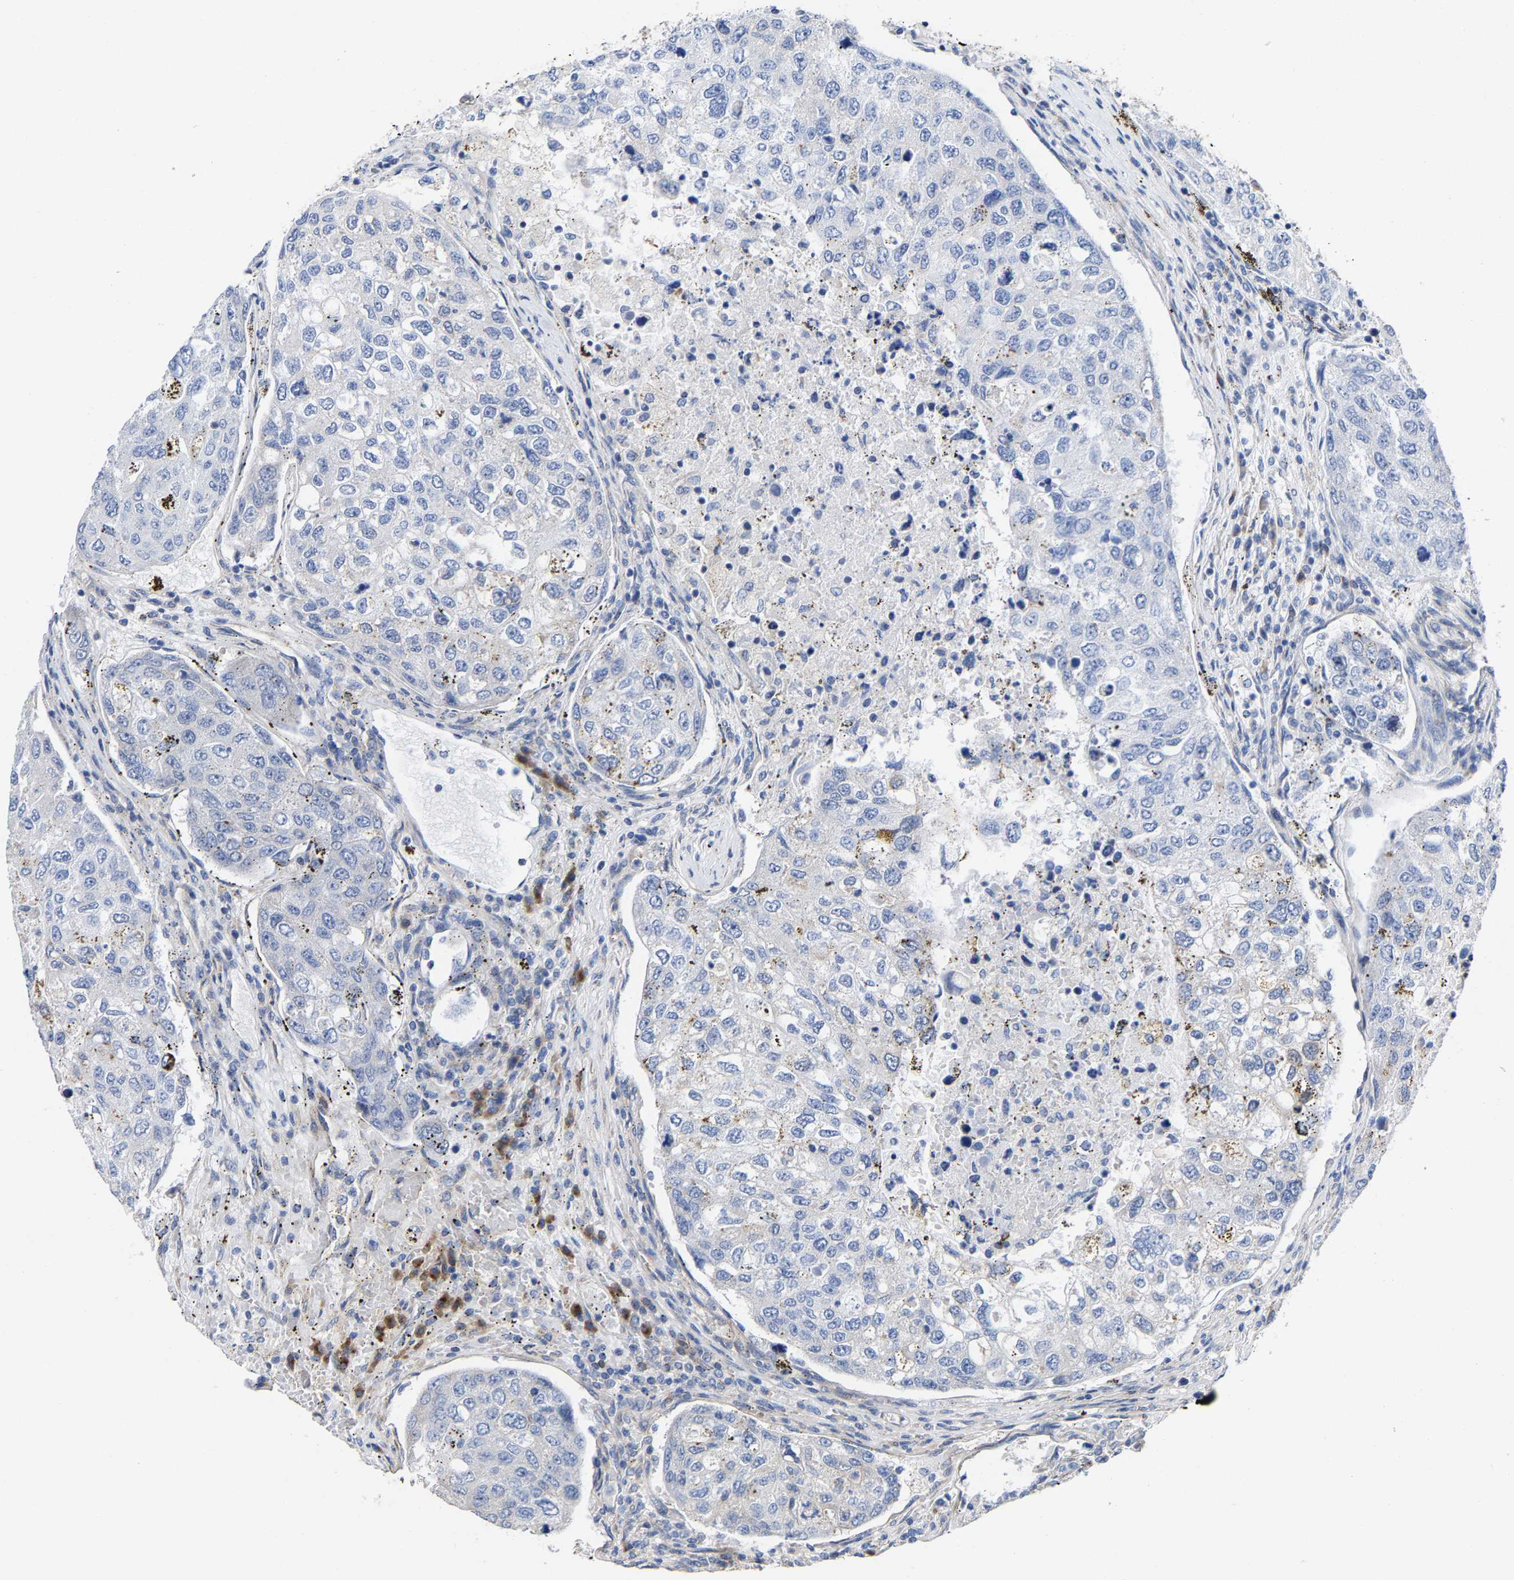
{"staining": {"intensity": "weak", "quantity": "<25%", "location": "cytoplasmic/membranous"}, "tissue": "urothelial cancer", "cell_type": "Tumor cells", "image_type": "cancer", "snomed": [{"axis": "morphology", "description": "Urothelial carcinoma, High grade"}, {"axis": "topography", "description": "Lymph node"}, {"axis": "topography", "description": "Urinary bladder"}], "caption": "Immunohistochemical staining of human high-grade urothelial carcinoma displays no significant positivity in tumor cells. (DAB (3,3'-diaminobenzidine) immunohistochemistry with hematoxylin counter stain).", "gene": "PPP1R15A", "patient": {"sex": "male", "age": 51}}